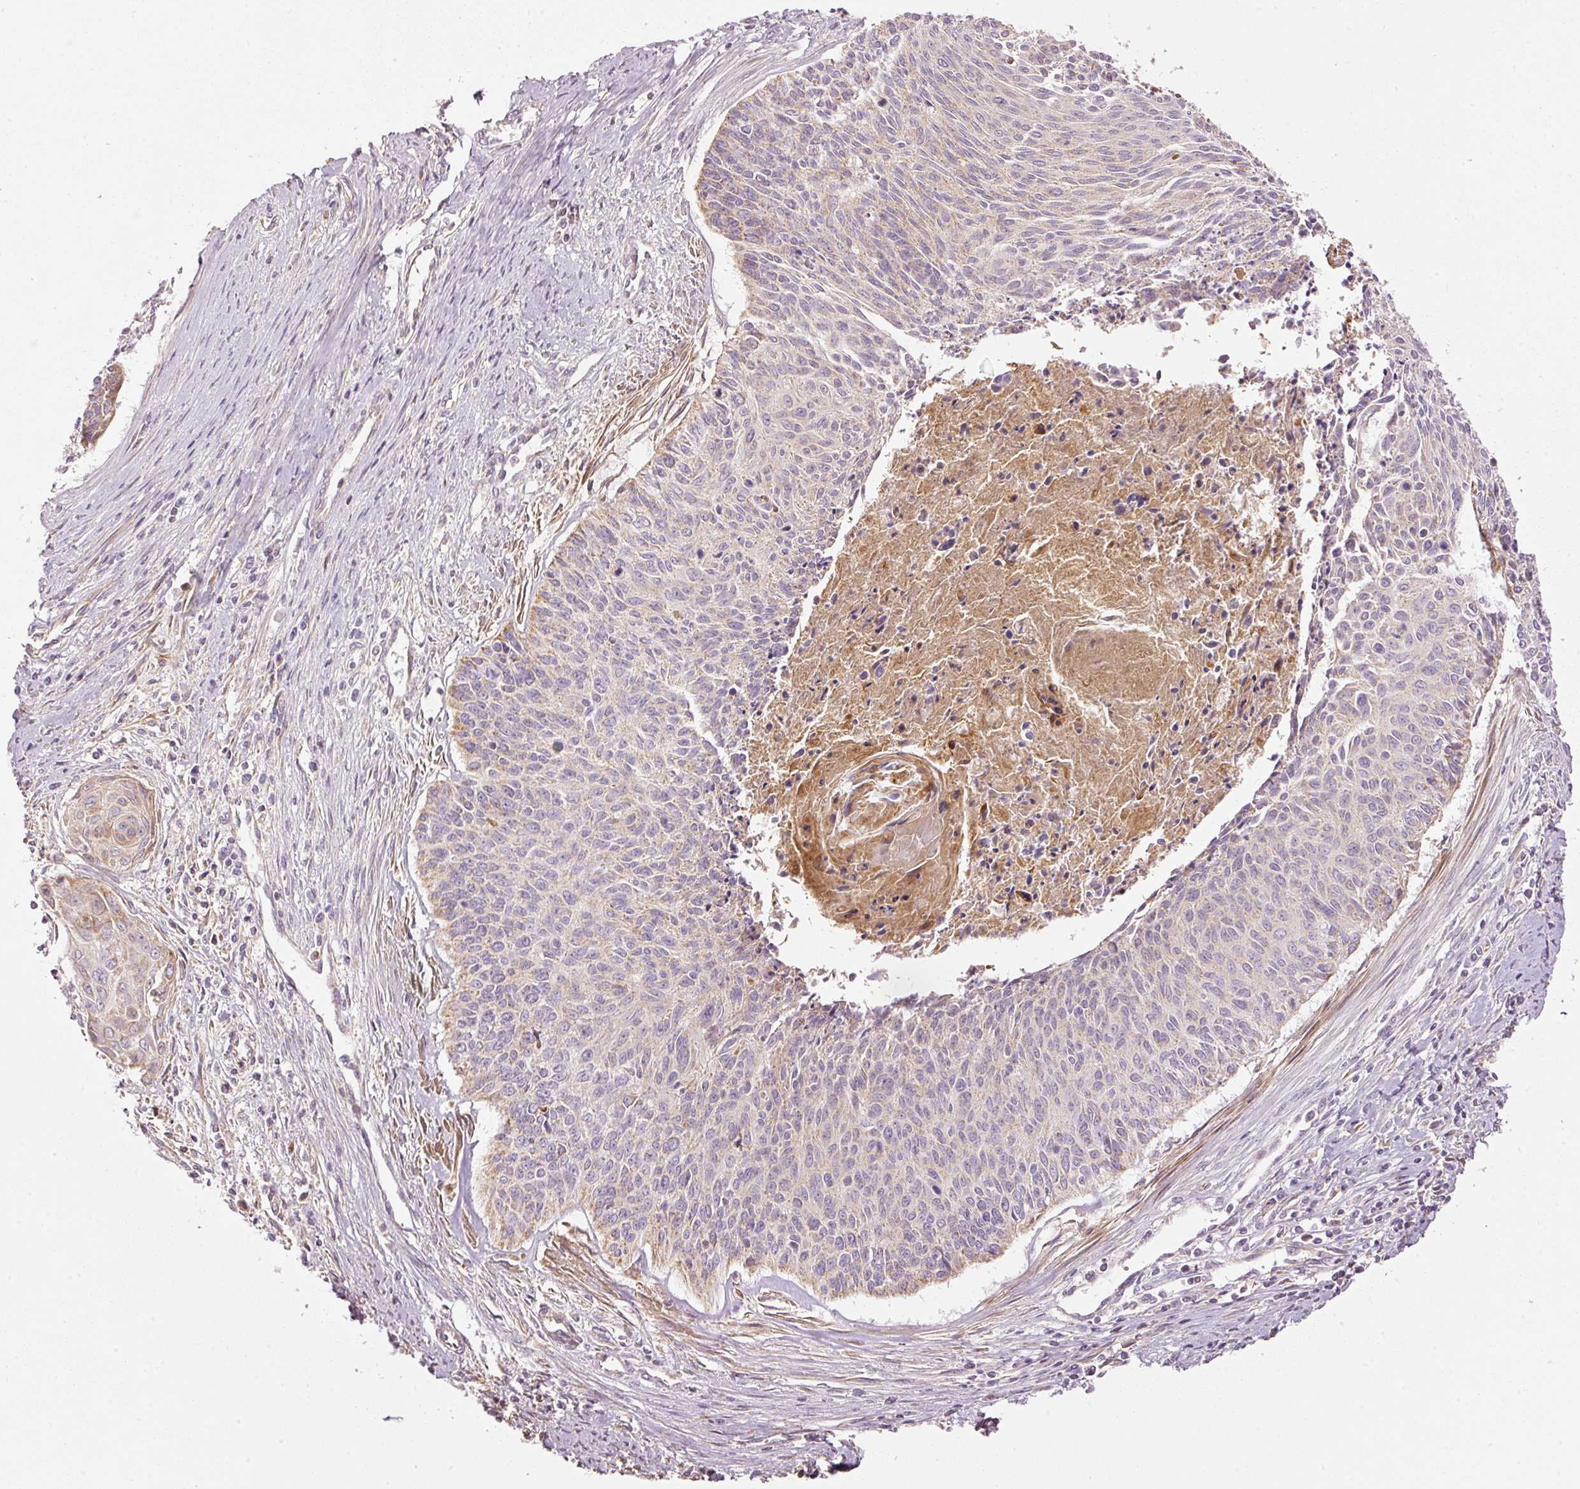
{"staining": {"intensity": "weak", "quantity": "<25%", "location": "cytoplasmic/membranous"}, "tissue": "cervical cancer", "cell_type": "Tumor cells", "image_type": "cancer", "snomed": [{"axis": "morphology", "description": "Squamous cell carcinoma, NOS"}, {"axis": "topography", "description": "Cervix"}], "caption": "Protein analysis of cervical cancer (squamous cell carcinoma) reveals no significant staining in tumor cells.", "gene": "SERPING1", "patient": {"sex": "female", "age": 55}}